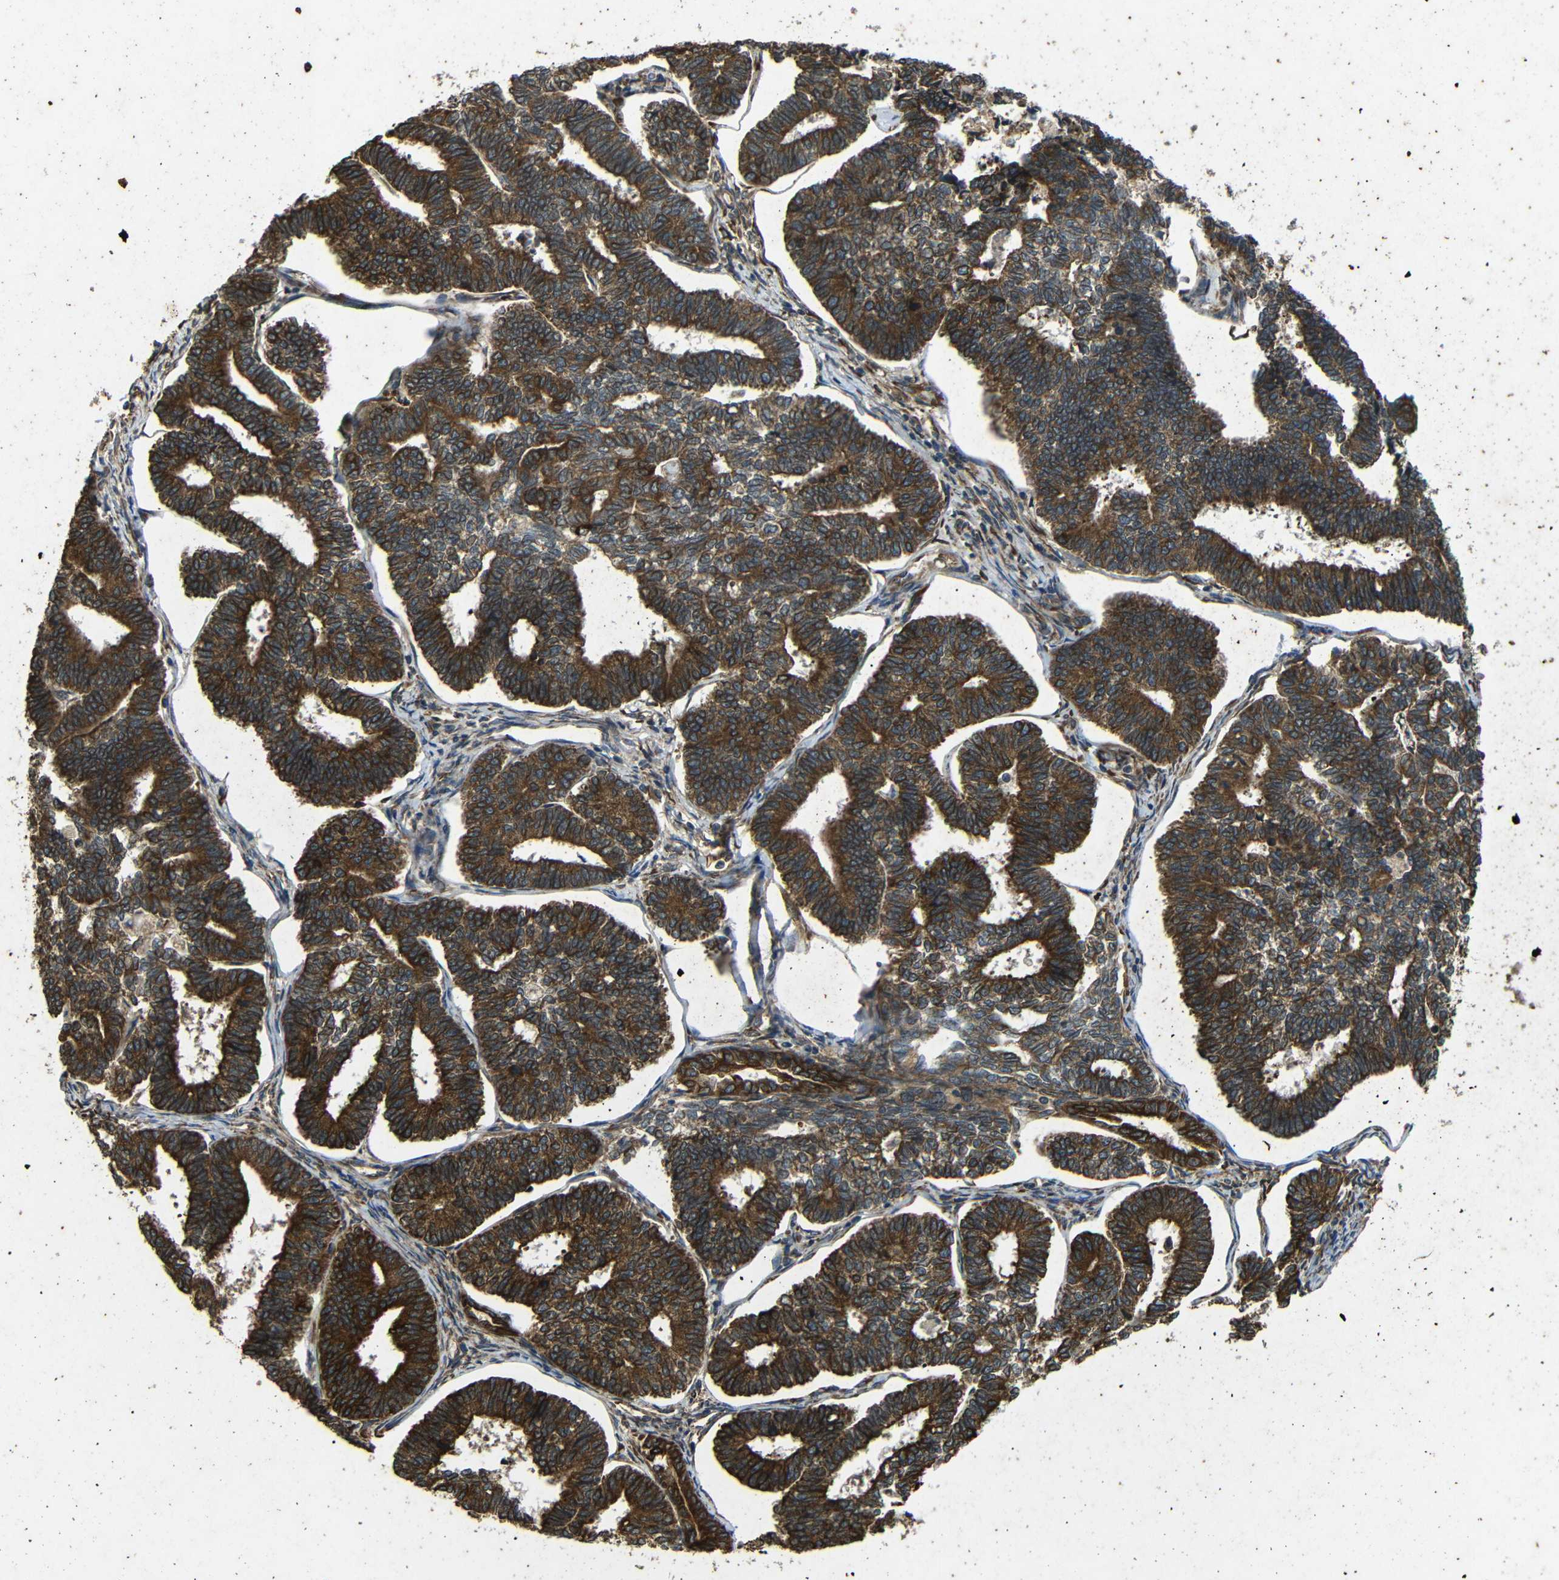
{"staining": {"intensity": "strong", "quantity": ">75%", "location": "cytoplasmic/membranous"}, "tissue": "endometrial cancer", "cell_type": "Tumor cells", "image_type": "cancer", "snomed": [{"axis": "morphology", "description": "Adenocarcinoma, NOS"}, {"axis": "topography", "description": "Endometrium"}], "caption": "This histopathology image displays immunohistochemistry staining of endometrial cancer (adenocarcinoma), with high strong cytoplasmic/membranous staining in approximately >75% of tumor cells.", "gene": "TRPC1", "patient": {"sex": "female", "age": 70}}